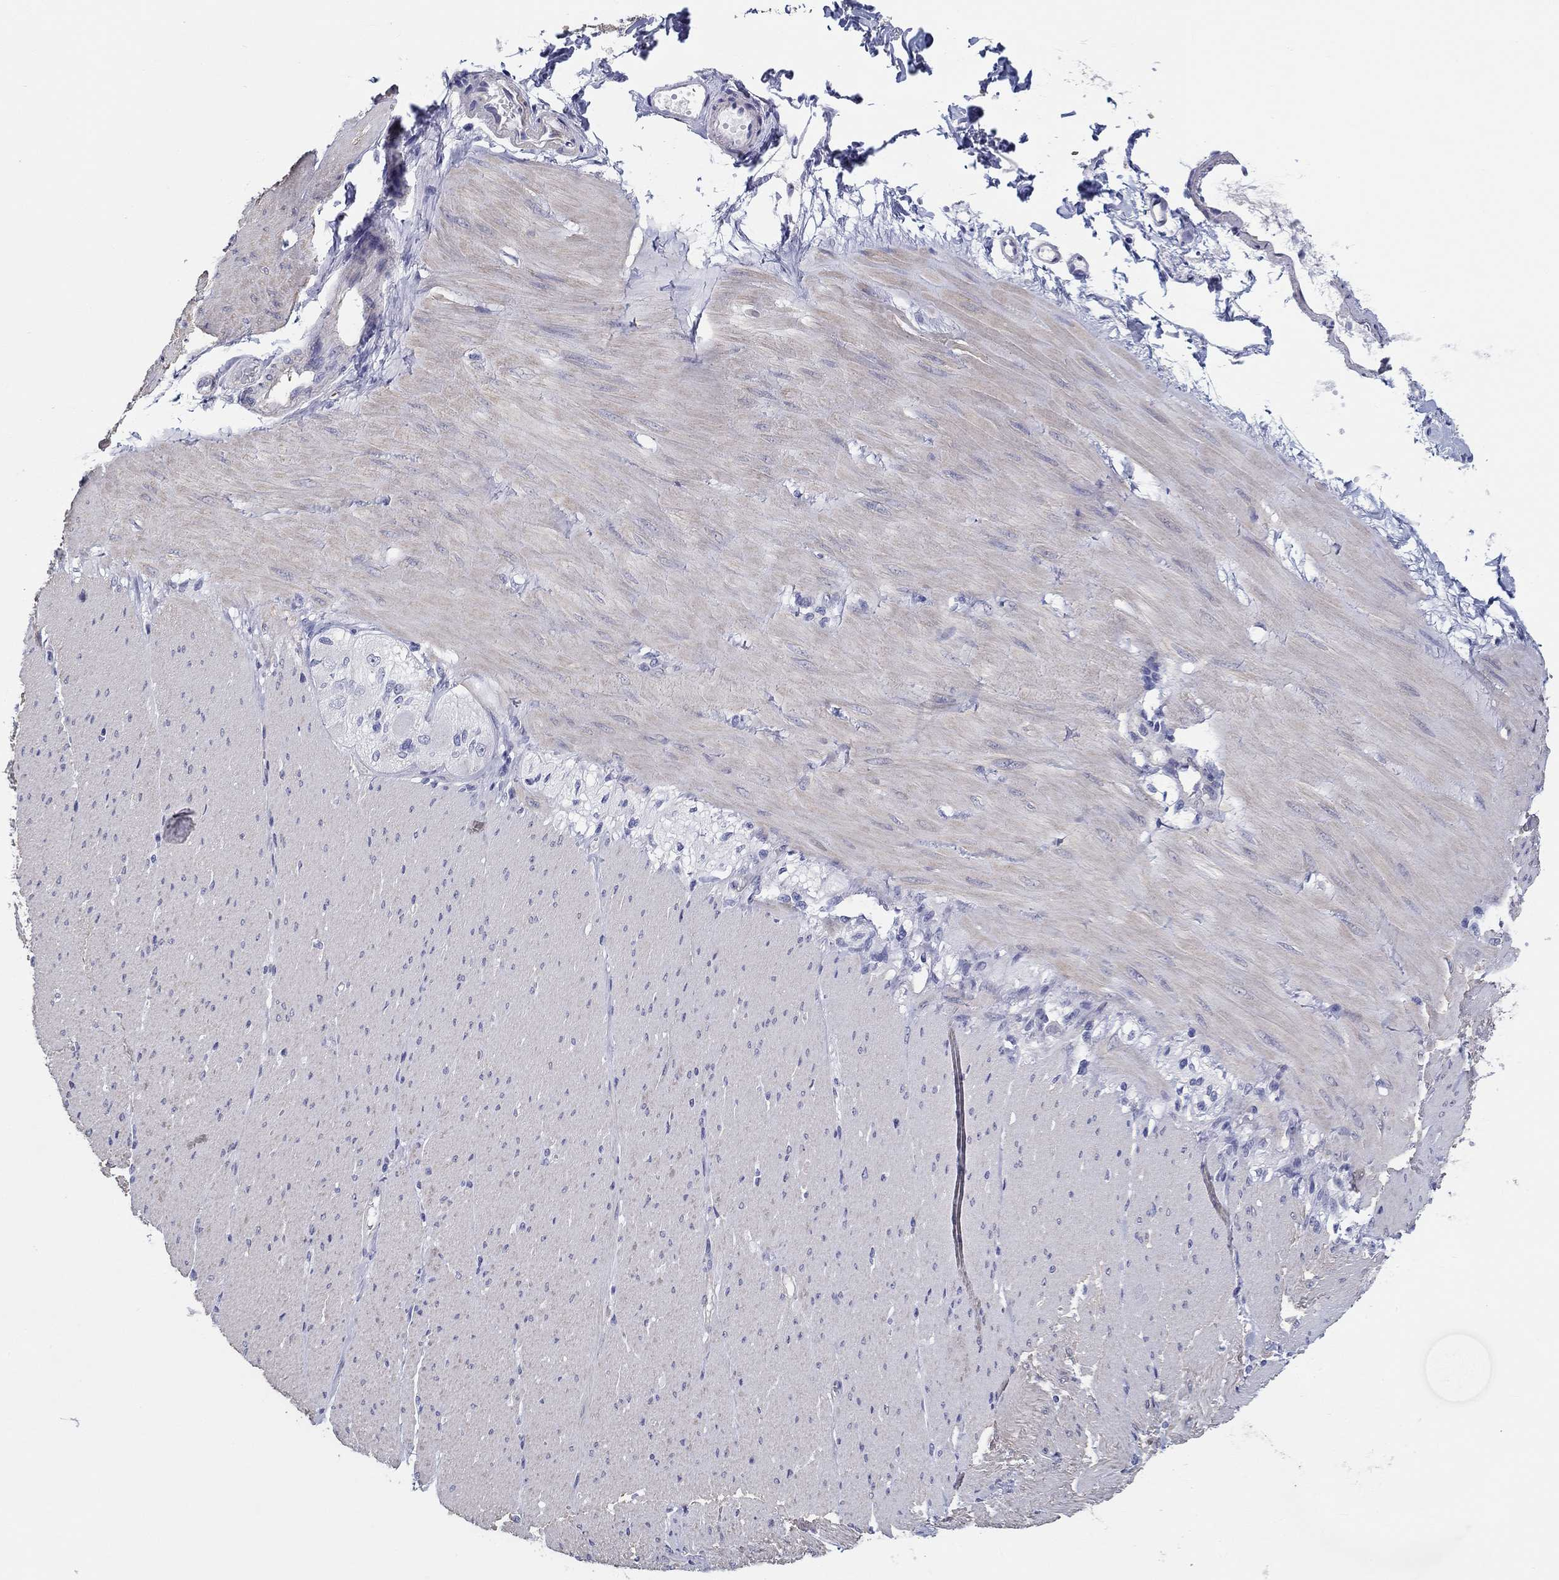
{"staining": {"intensity": "negative", "quantity": "none", "location": "none"}, "tissue": "adipose tissue", "cell_type": "Adipocytes", "image_type": "normal", "snomed": [{"axis": "morphology", "description": "Normal tissue, NOS"}, {"axis": "topography", "description": "Smooth muscle"}, {"axis": "topography", "description": "Duodenum"}, {"axis": "topography", "description": "Peripheral nerve tissue"}], "caption": "IHC micrograph of normal human adipose tissue stained for a protein (brown), which exhibits no expression in adipocytes.", "gene": "CRYGD", "patient": {"sex": "female", "age": 61}}